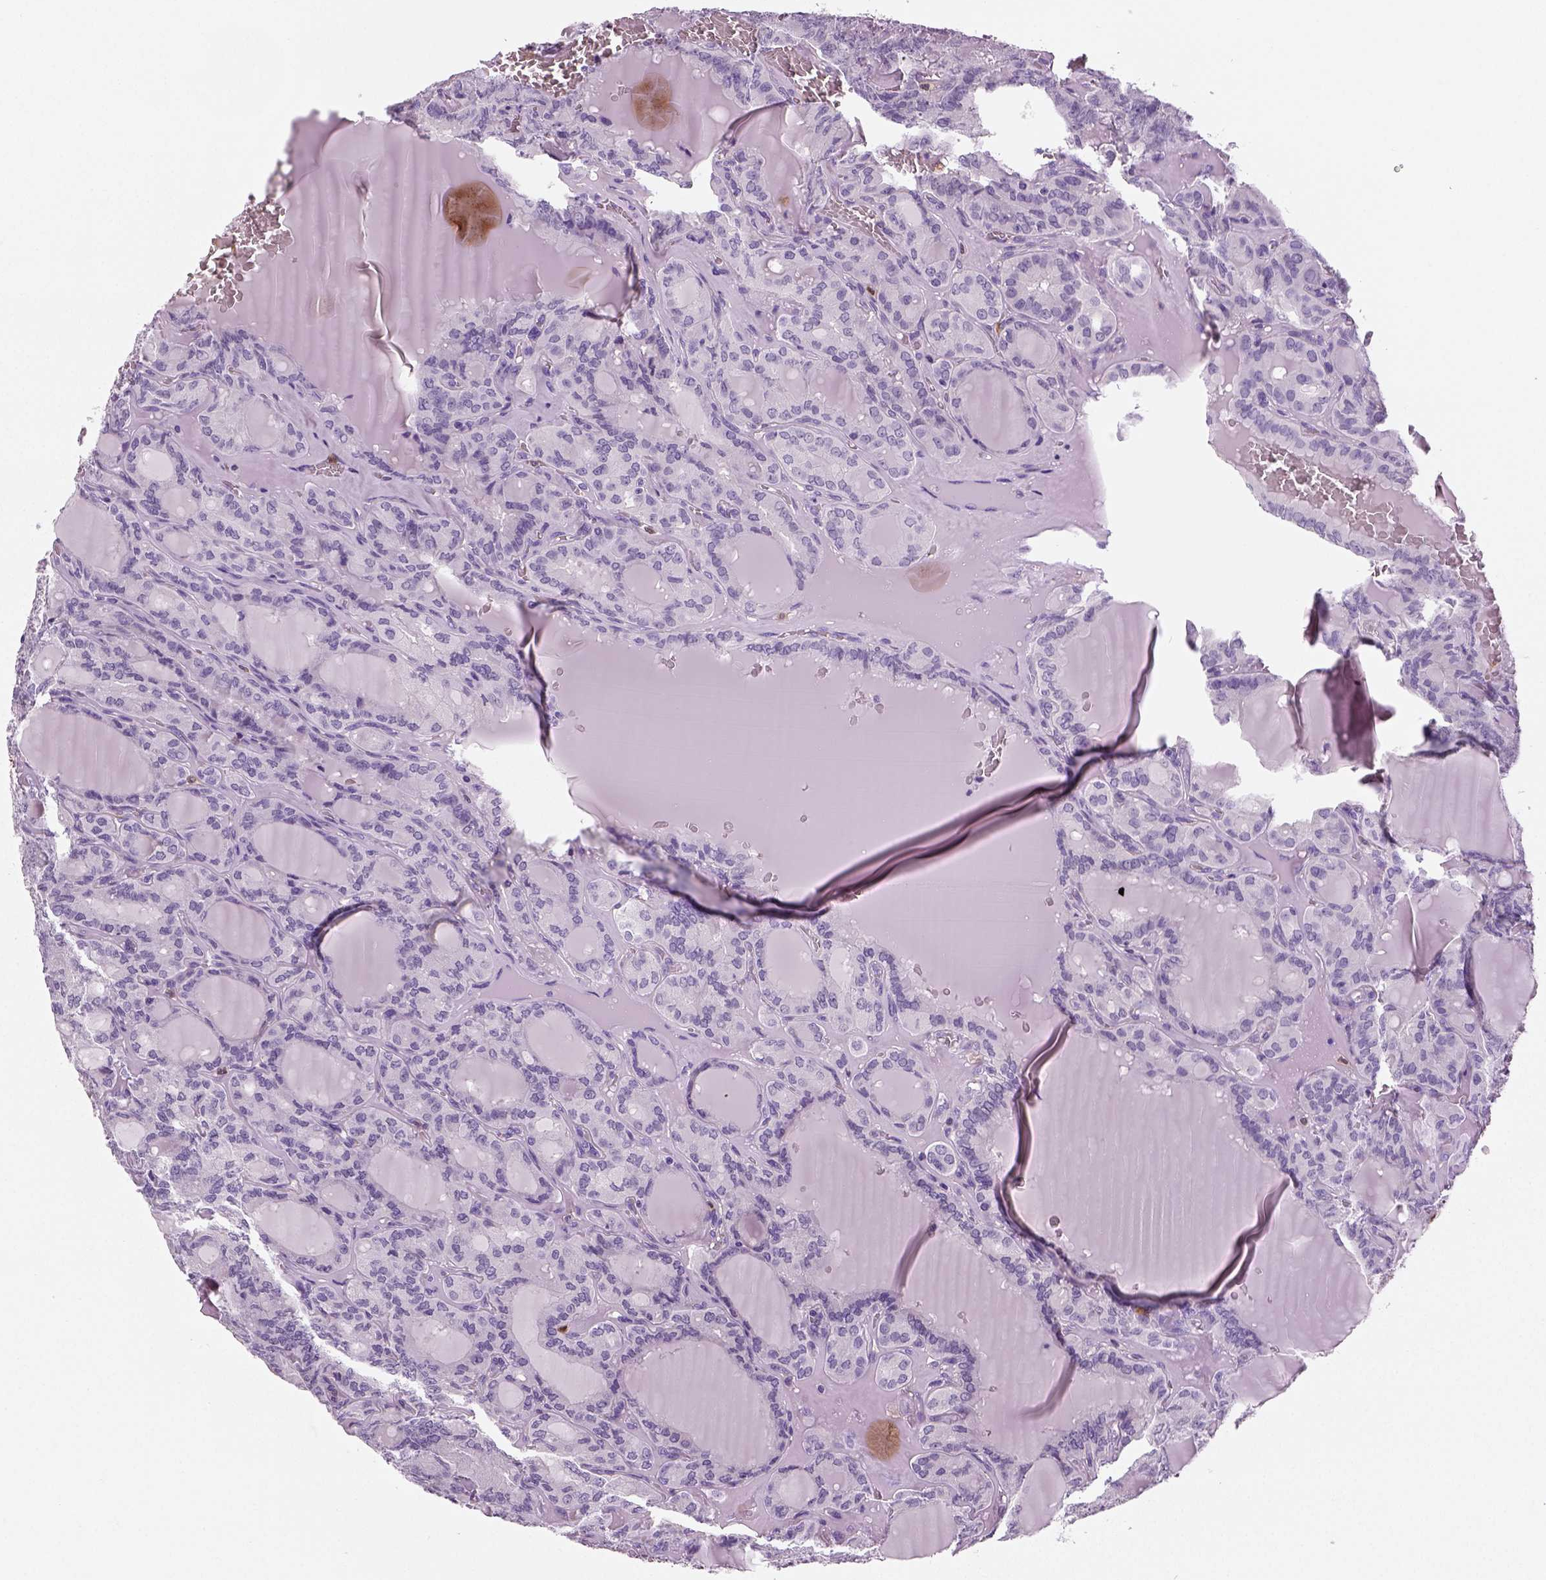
{"staining": {"intensity": "negative", "quantity": "none", "location": "none"}, "tissue": "thyroid cancer", "cell_type": "Tumor cells", "image_type": "cancer", "snomed": [{"axis": "morphology", "description": "Papillary adenocarcinoma, NOS"}, {"axis": "topography", "description": "Thyroid gland"}], "caption": "This is an immunohistochemistry histopathology image of human papillary adenocarcinoma (thyroid). There is no staining in tumor cells.", "gene": "NECAB2", "patient": {"sex": "male", "age": 87}}